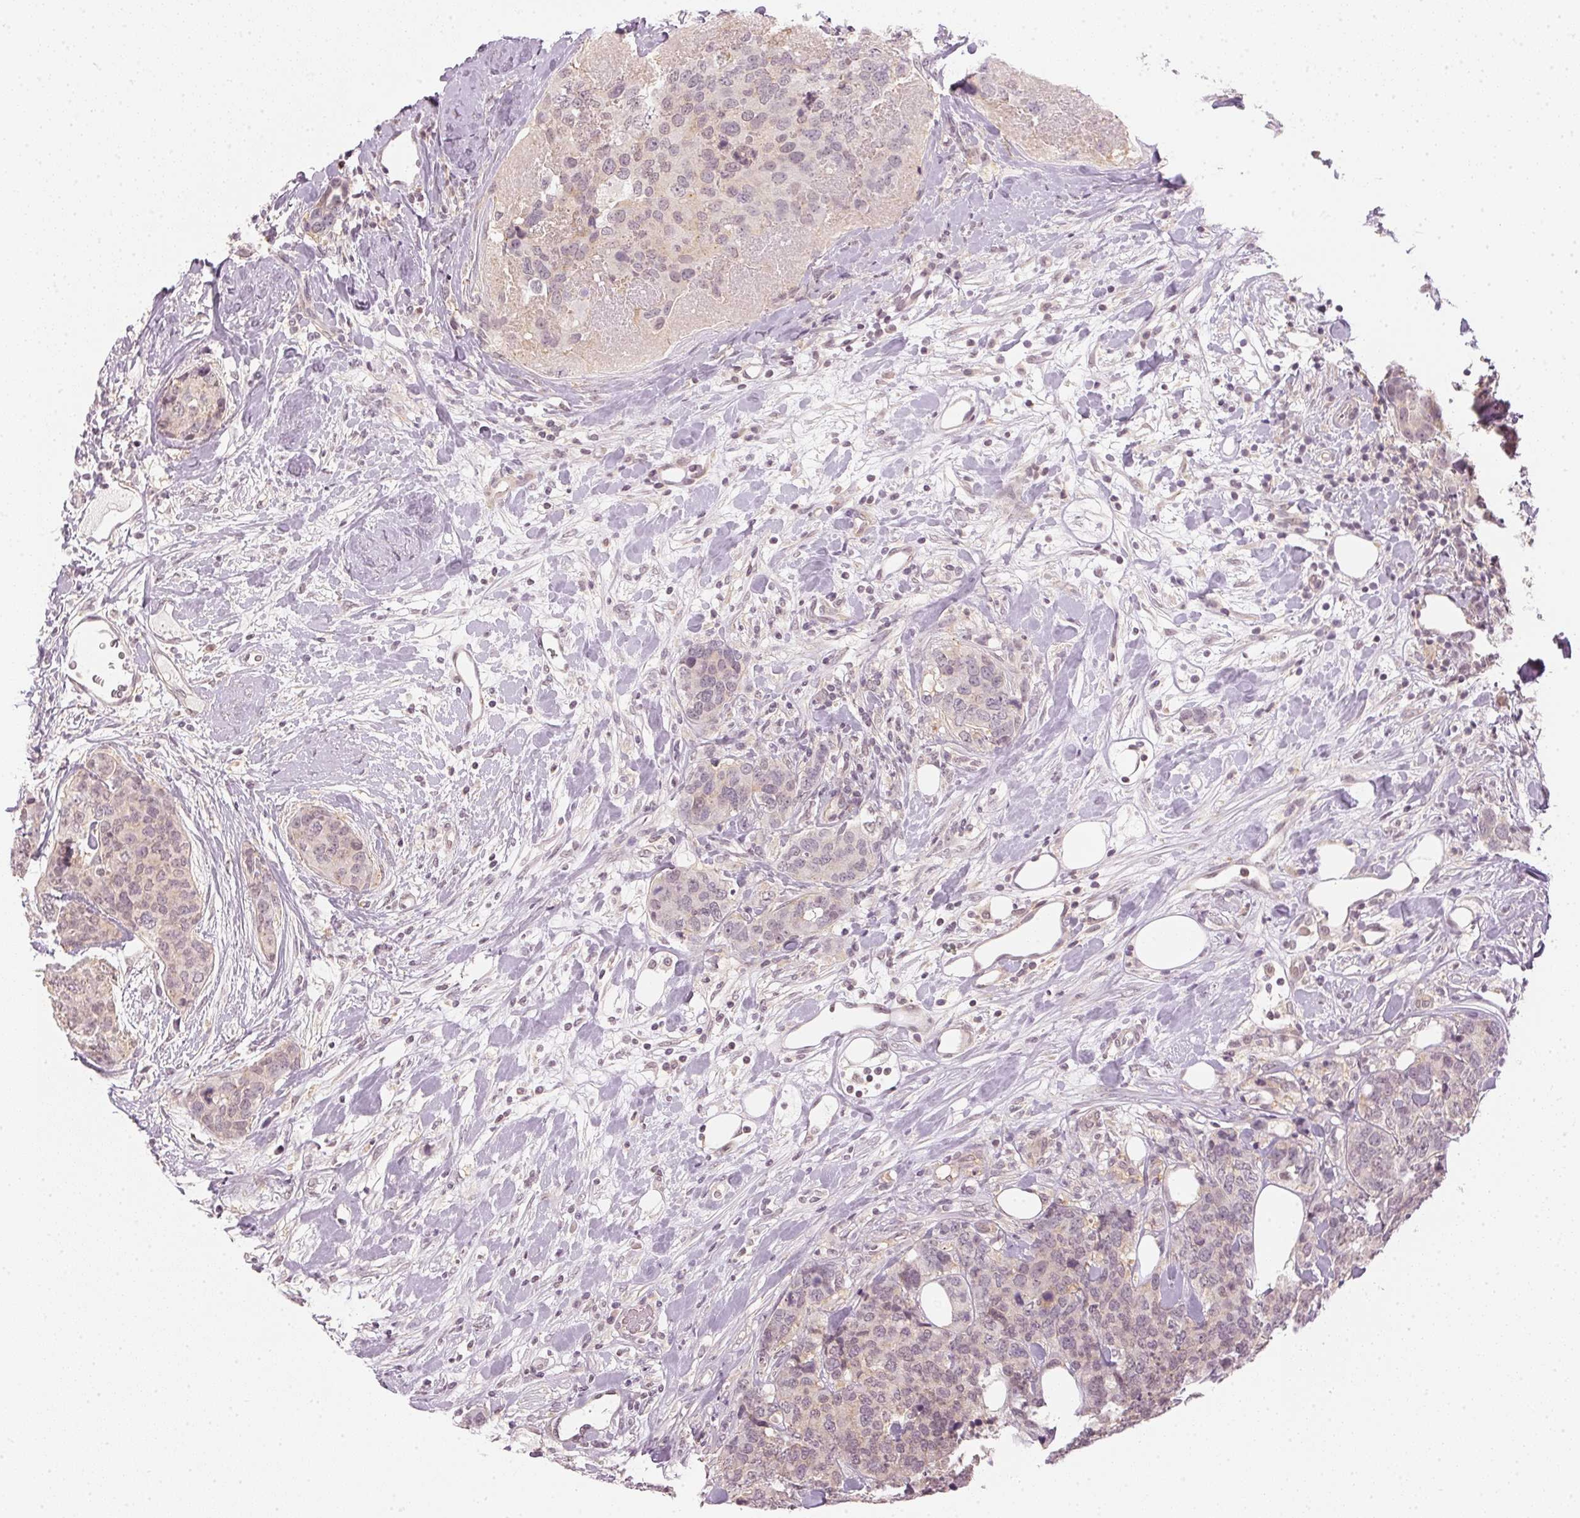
{"staining": {"intensity": "weak", "quantity": "<25%", "location": "cytoplasmic/membranous"}, "tissue": "breast cancer", "cell_type": "Tumor cells", "image_type": "cancer", "snomed": [{"axis": "morphology", "description": "Lobular carcinoma"}, {"axis": "topography", "description": "Breast"}], "caption": "High power microscopy histopathology image of an immunohistochemistry (IHC) photomicrograph of lobular carcinoma (breast), revealing no significant expression in tumor cells. (DAB (3,3'-diaminobenzidine) IHC, high magnification).", "gene": "KPRP", "patient": {"sex": "female", "age": 59}}